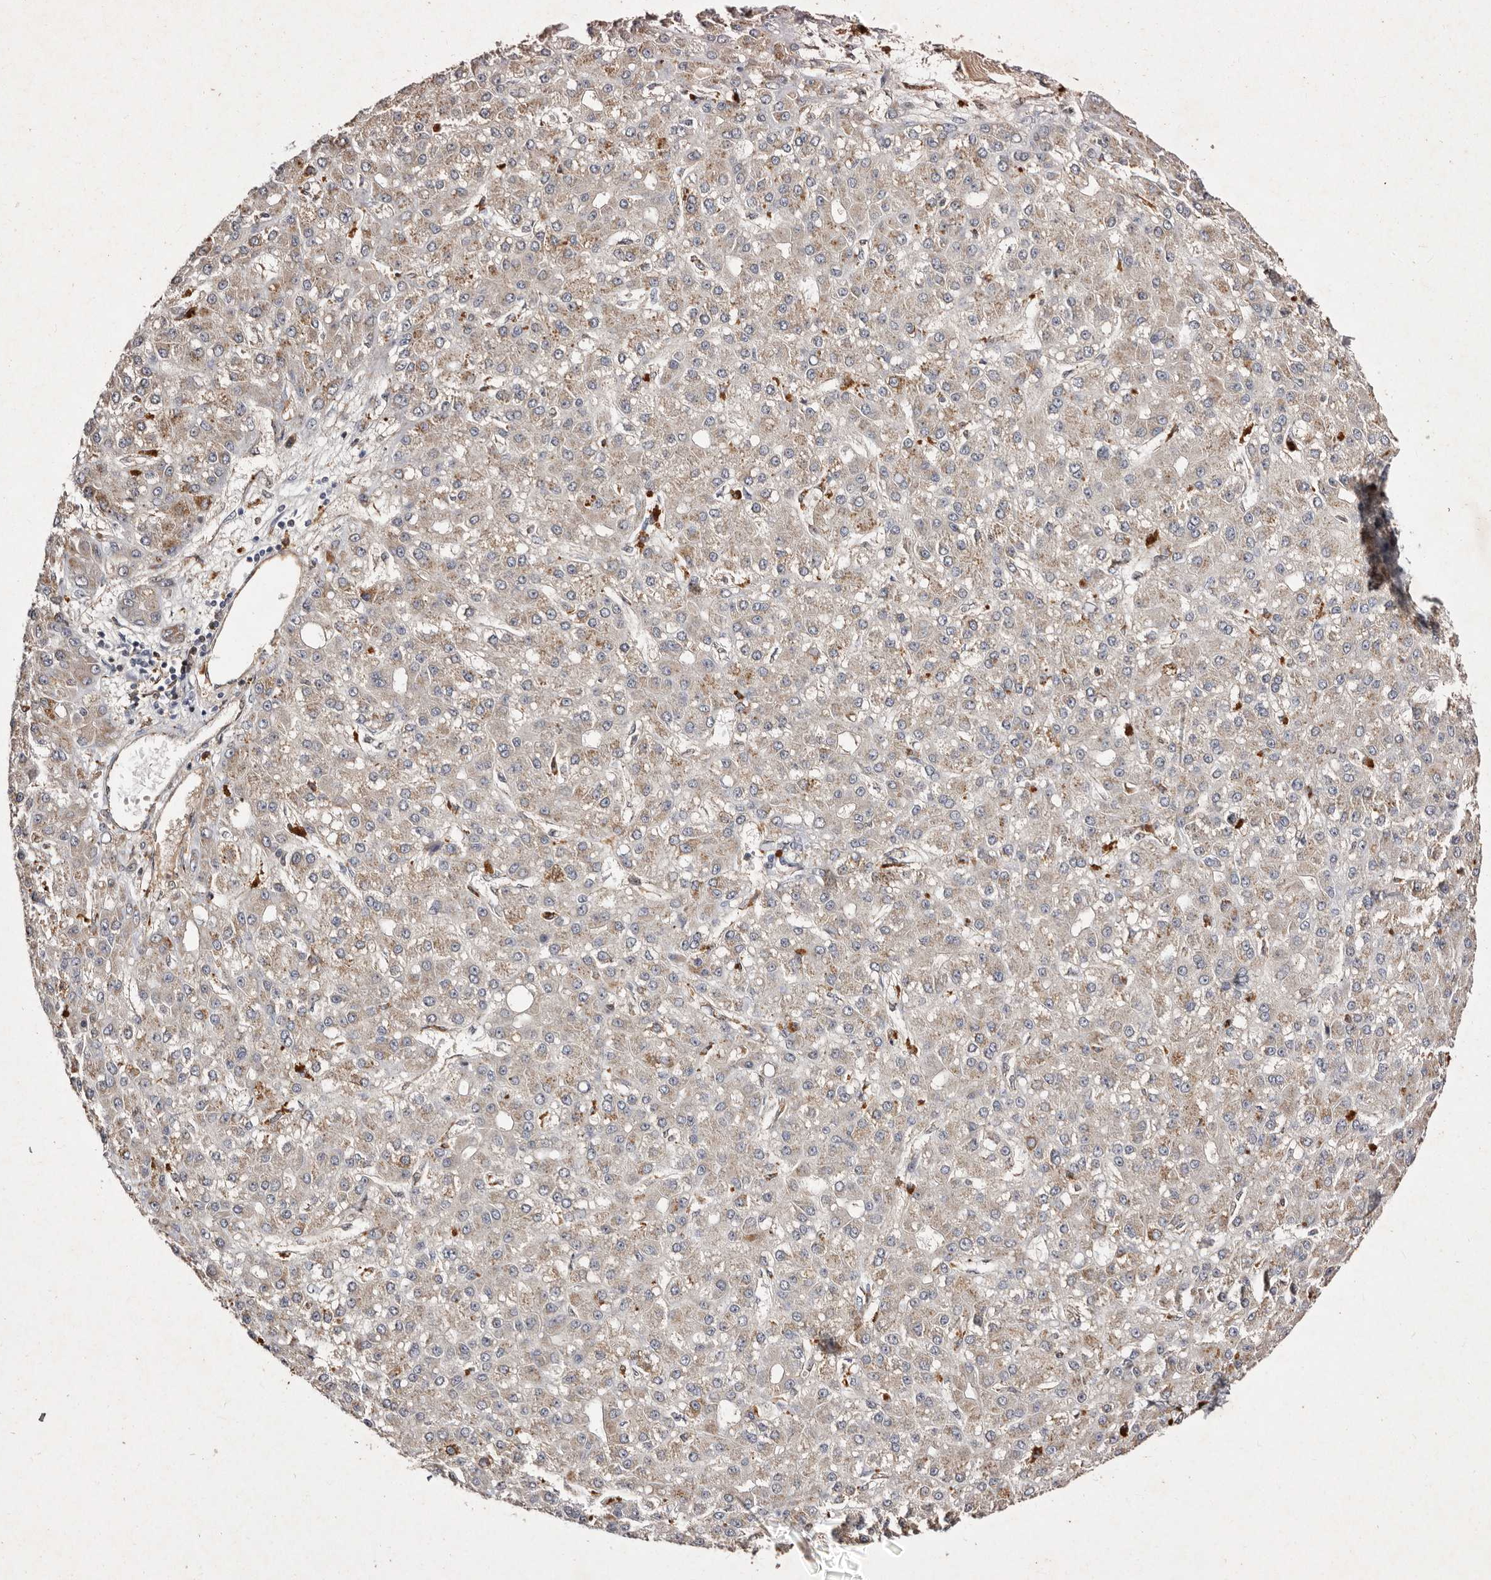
{"staining": {"intensity": "moderate", "quantity": "25%-75%", "location": "cytoplasmic/membranous"}, "tissue": "liver cancer", "cell_type": "Tumor cells", "image_type": "cancer", "snomed": [{"axis": "morphology", "description": "Carcinoma, Hepatocellular, NOS"}, {"axis": "topography", "description": "Liver"}], "caption": "The micrograph shows a brown stain indicating the presence of a protein in the cytoplasmic/membranous of tumor cells in liver cancer.", "gene": "GIMAP4", "patient": {"sex": "male", "age": 67}}